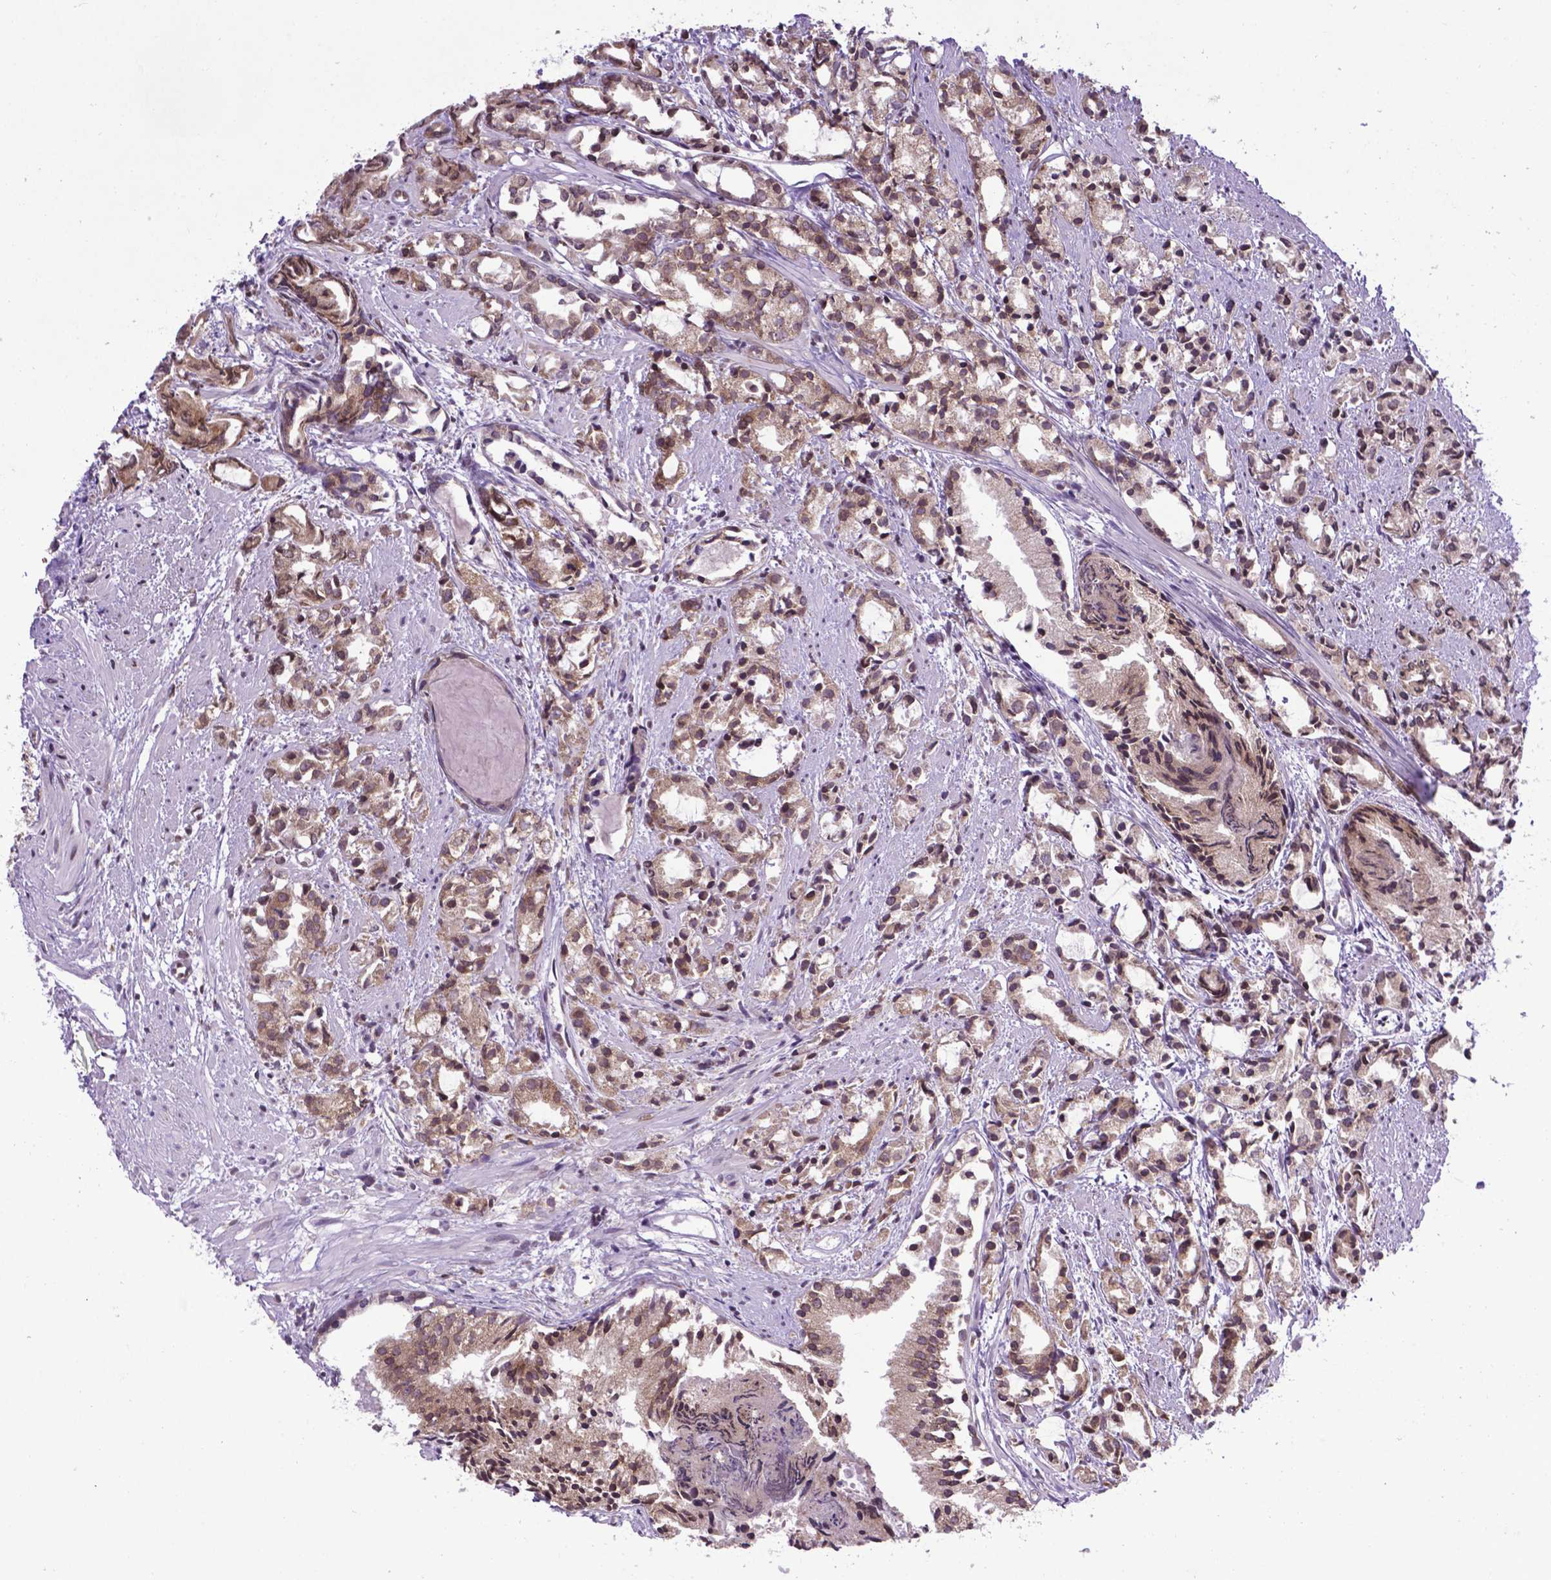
{"staining": {"intensity": "moderate", "quantity": "25%-75%", "location": "cytoplasmic/membranous"}, "tissue": "prostate cancer", "cell_type": "Tumor cells", "image_type": "cancer", "snomed": [{"axis": "morphology", "description": "Adenocarcinoma, High grade"}, {"axis": "topography", "description": "Prostate"}], "caption": "This is a micrograph of immunohistochemistry (IHC) staining of adenocarcinoma (high-grade) (prostate), which shows moderate staining in the cytoplasmic/membranous of tumor cells.", "gene": "WDR83OS", "patient": {"sex": "male", "age": 79}}